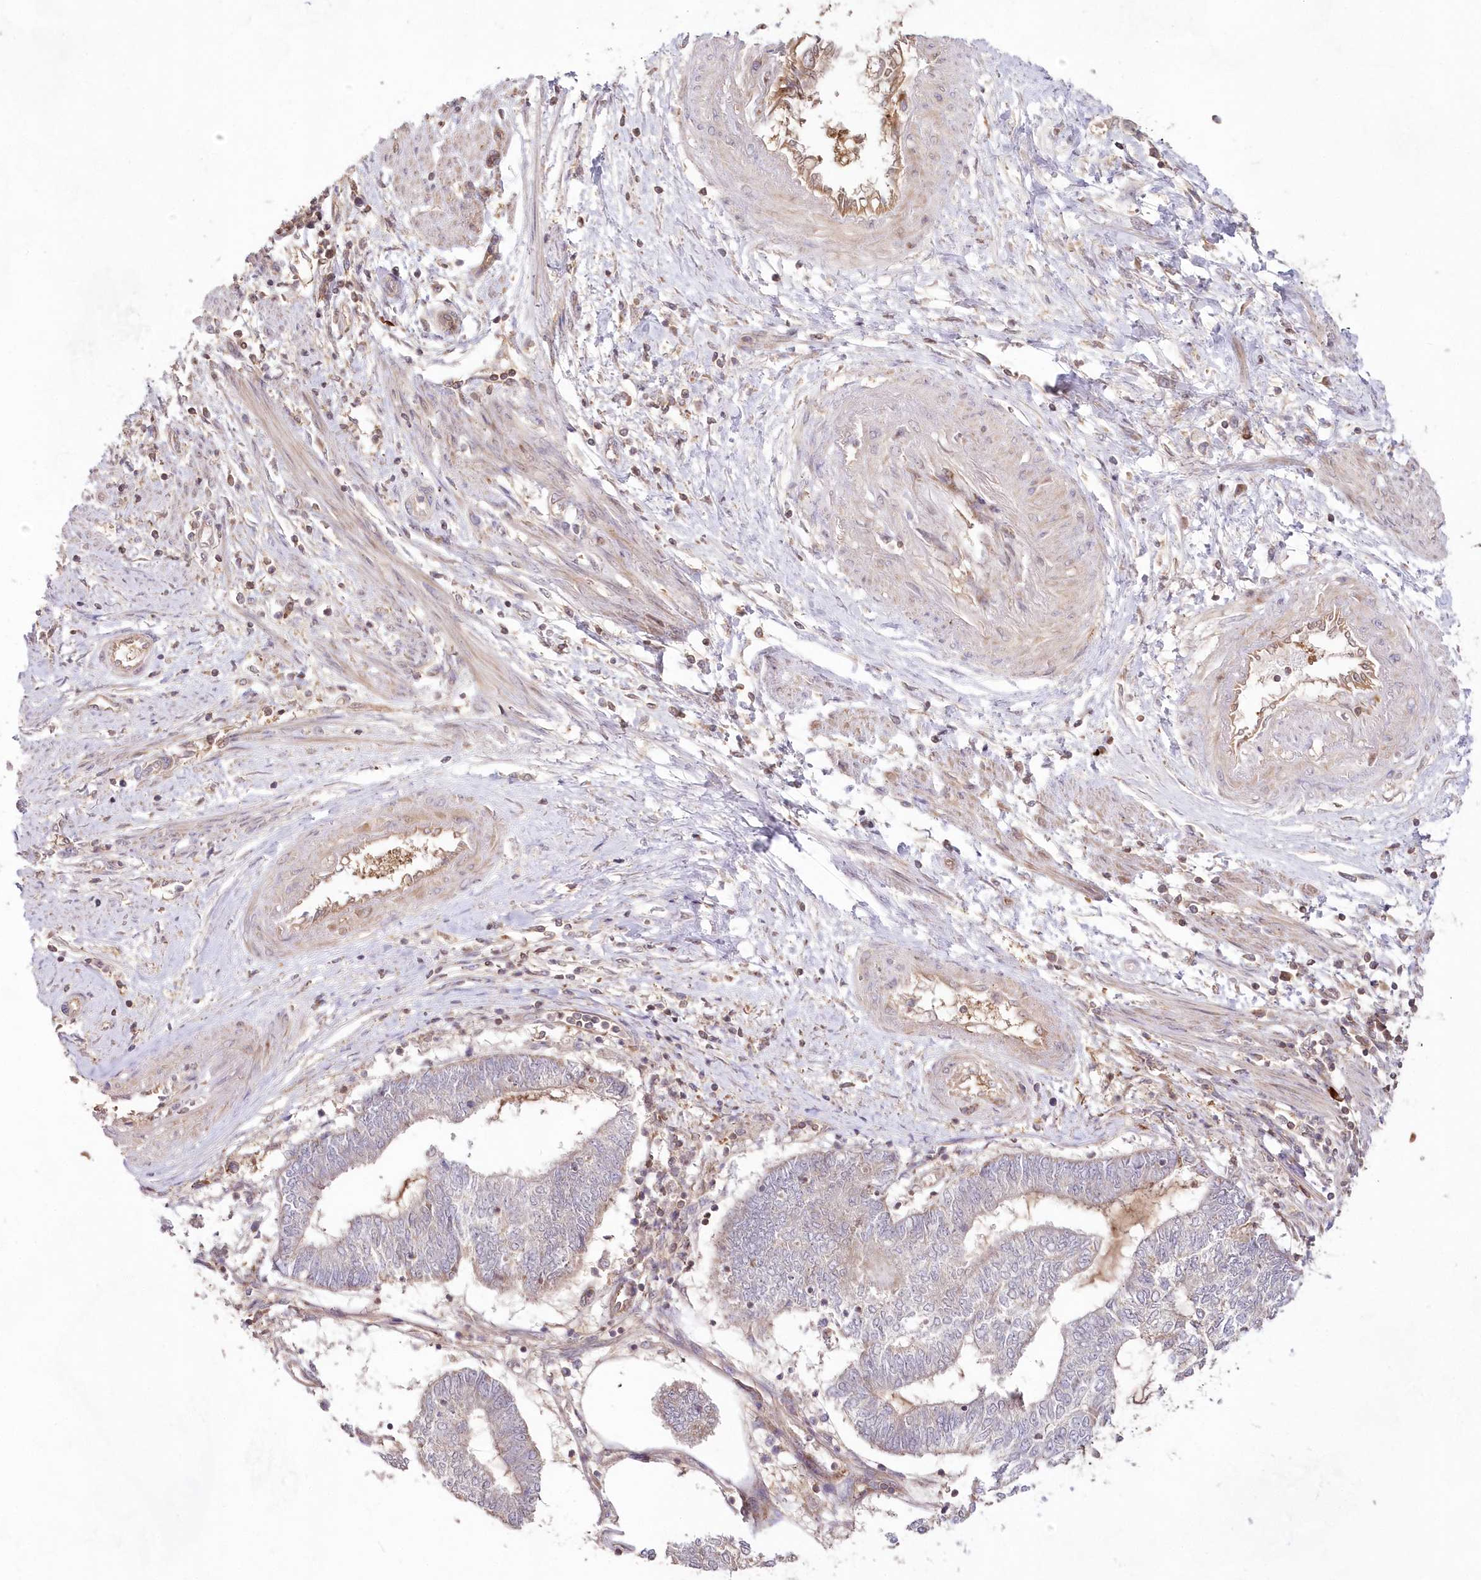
{"staining": {"intensity": "weak", "quantity": "<25%", "location": "cytoplasmic/membranous"}, "tissue": "endometrial cancer", "cell_type": "Tumor cells", "image_type": "cancer", "snomed": [{"axis": "morphology", "description": "Adenocarcinoma, NOS"}, {"axis": "topography", "description": "Uterus"}, {"axis": "topography", "description": "Endometrium"}], "caption": "Immunohistochemical staining of endometrial cancer (adenocarcinoma) displays no significant expression in tumor cells.", "gene": "IMPA1", "patient": {"sex": "female", "age": 70}}